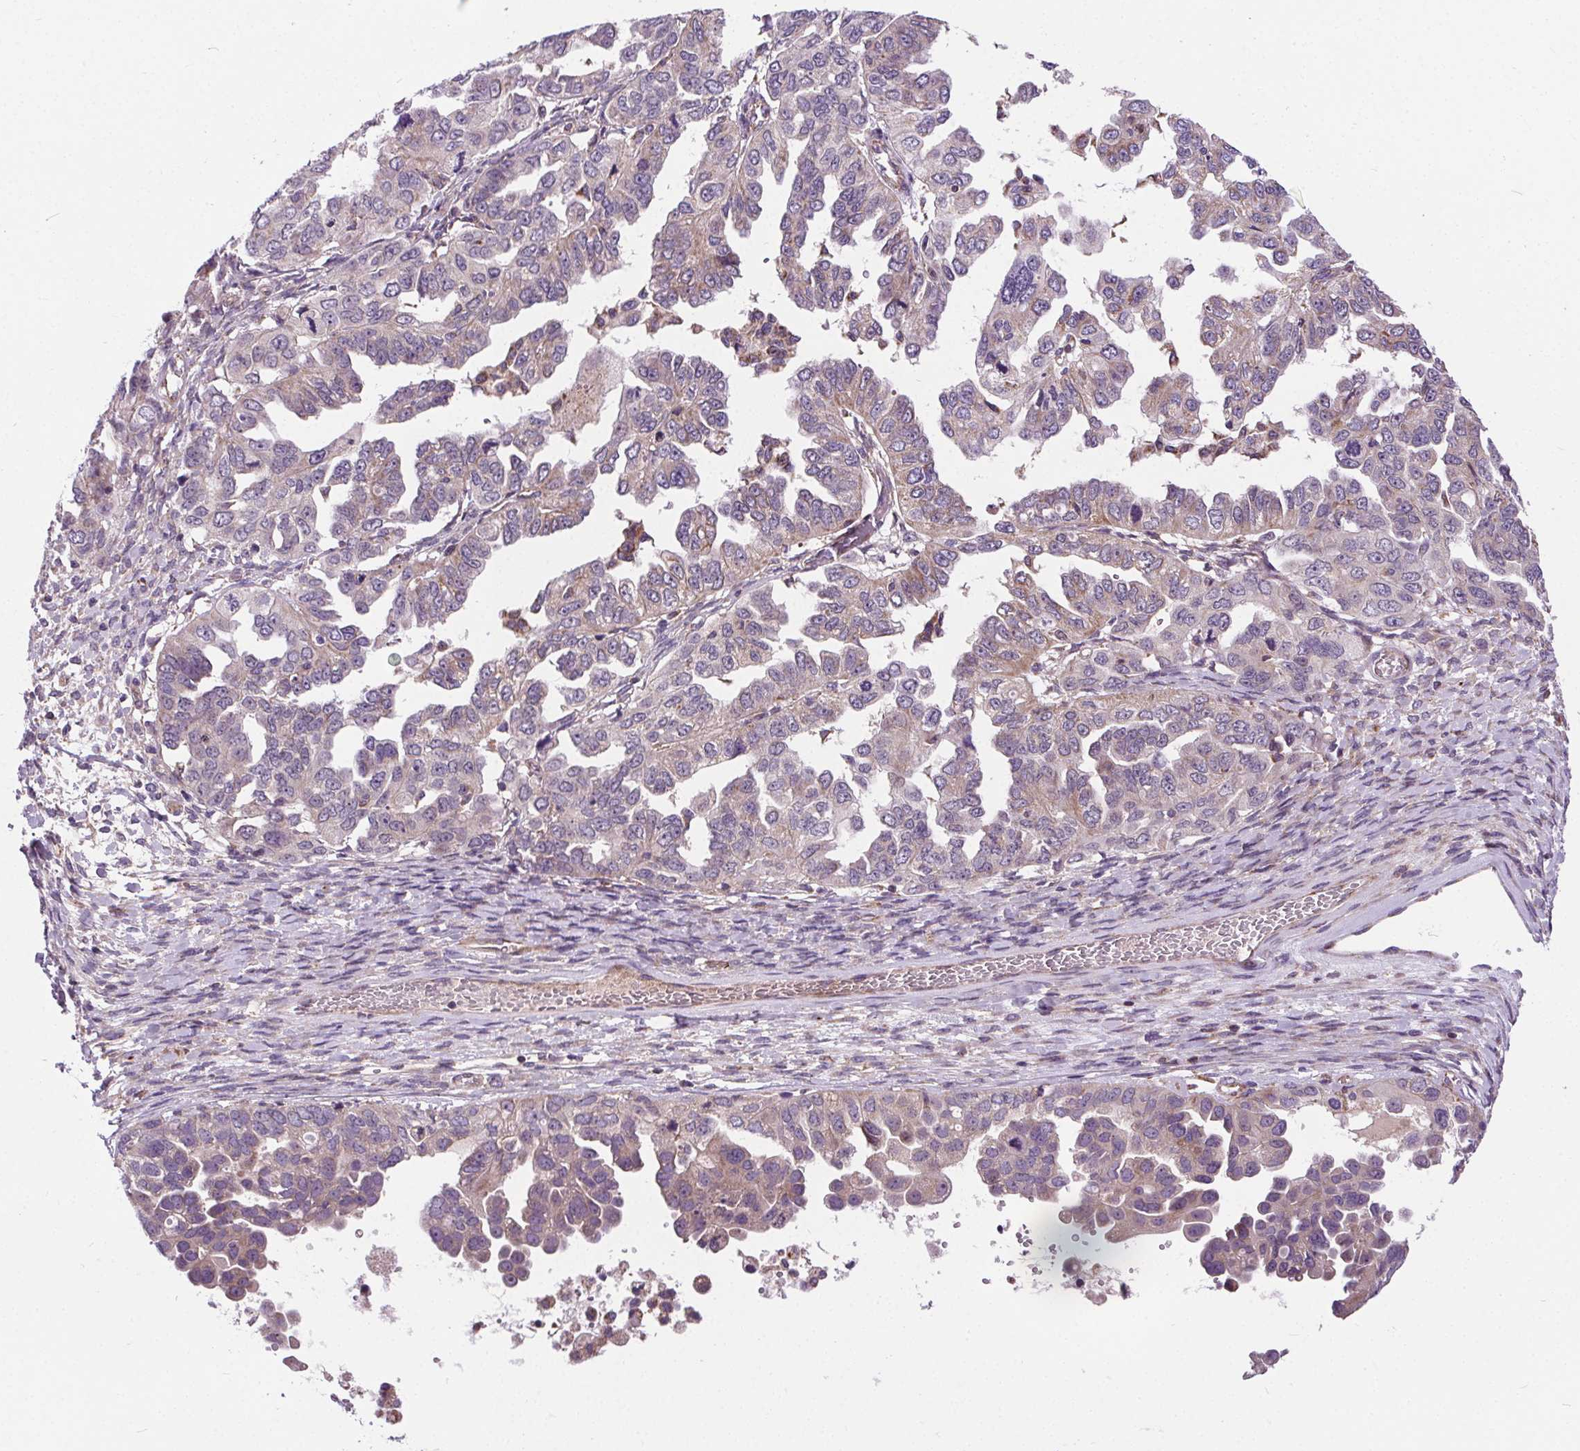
{"staining": {"intensity": "negative", "quantity": "none", "location": "none"}, "tissue": "ovarian cancer", "cell_type": "Tumor cells", "image_type": "cancer", "snomed": [{"axis": "morphology", "description": "Cystadenocarcinoma, serous, NOS"}, {"axis": "topography", "description": "Ovary"}], "caption": "Image shows no significant protein positivity in tumor cells of serous cystadenocarcinoma (ovarian).", "gene": "GOLT1B", "patient": {"sex": "female", "age": 53}}